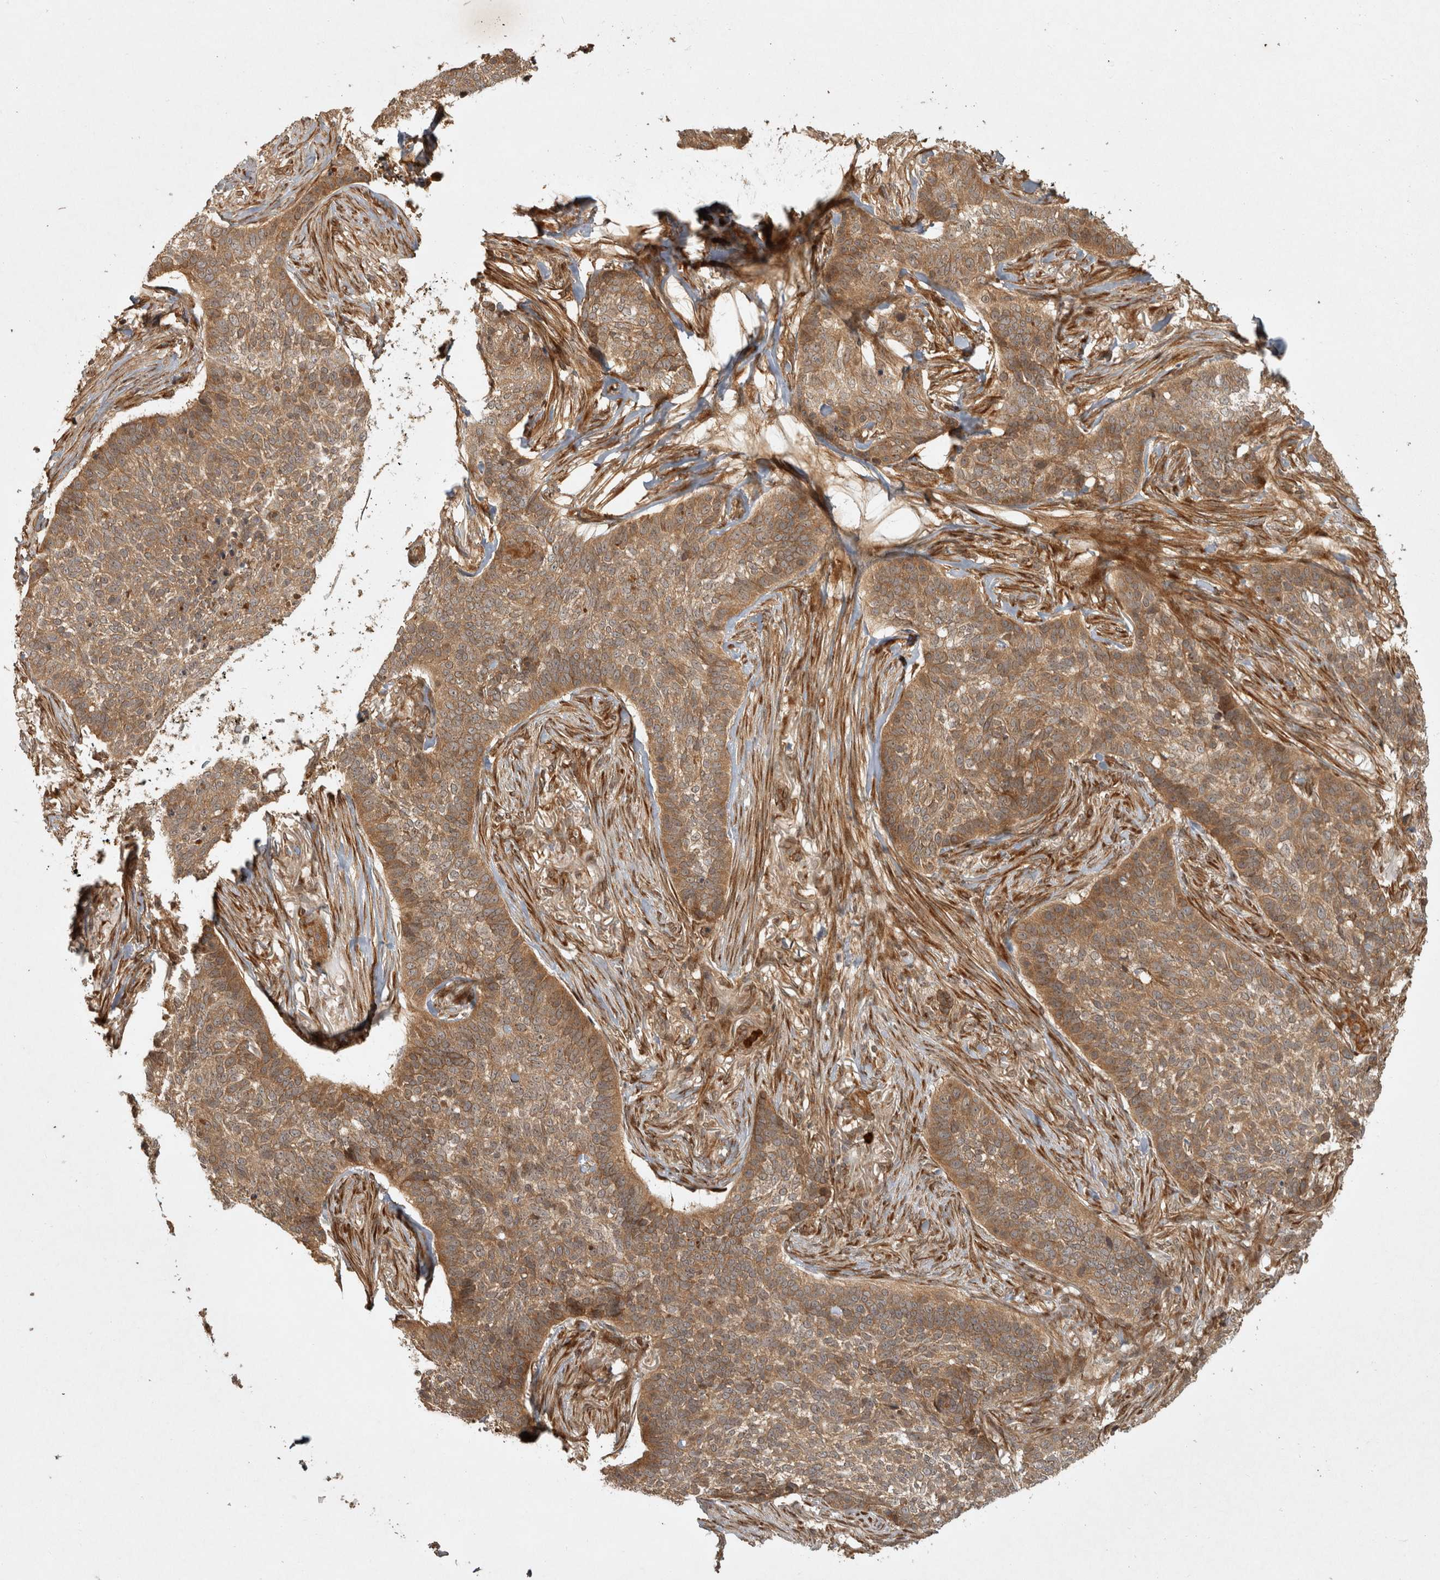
{"staining": {"intensity": "moderate", "quantity": ">75%", "location": "cytoplasmic/membranous"}, "tissue": "skin cancer", "cell_type": "Tumor cells", "image_type": "cancer", "snomed": [{"axis": "morphology", "description": "Basal cell carcinoma"}, {"axis": "topography", "description": "Skin"}], "caption": "The micrograph shows staining of skin basal cell carcinoma, revealing moderate cytoplasmic/membranous protein expression (brown color) within tumor cells.", "gene": "CAMSAP2", "patient": {"sex": "male", "age": 85}}